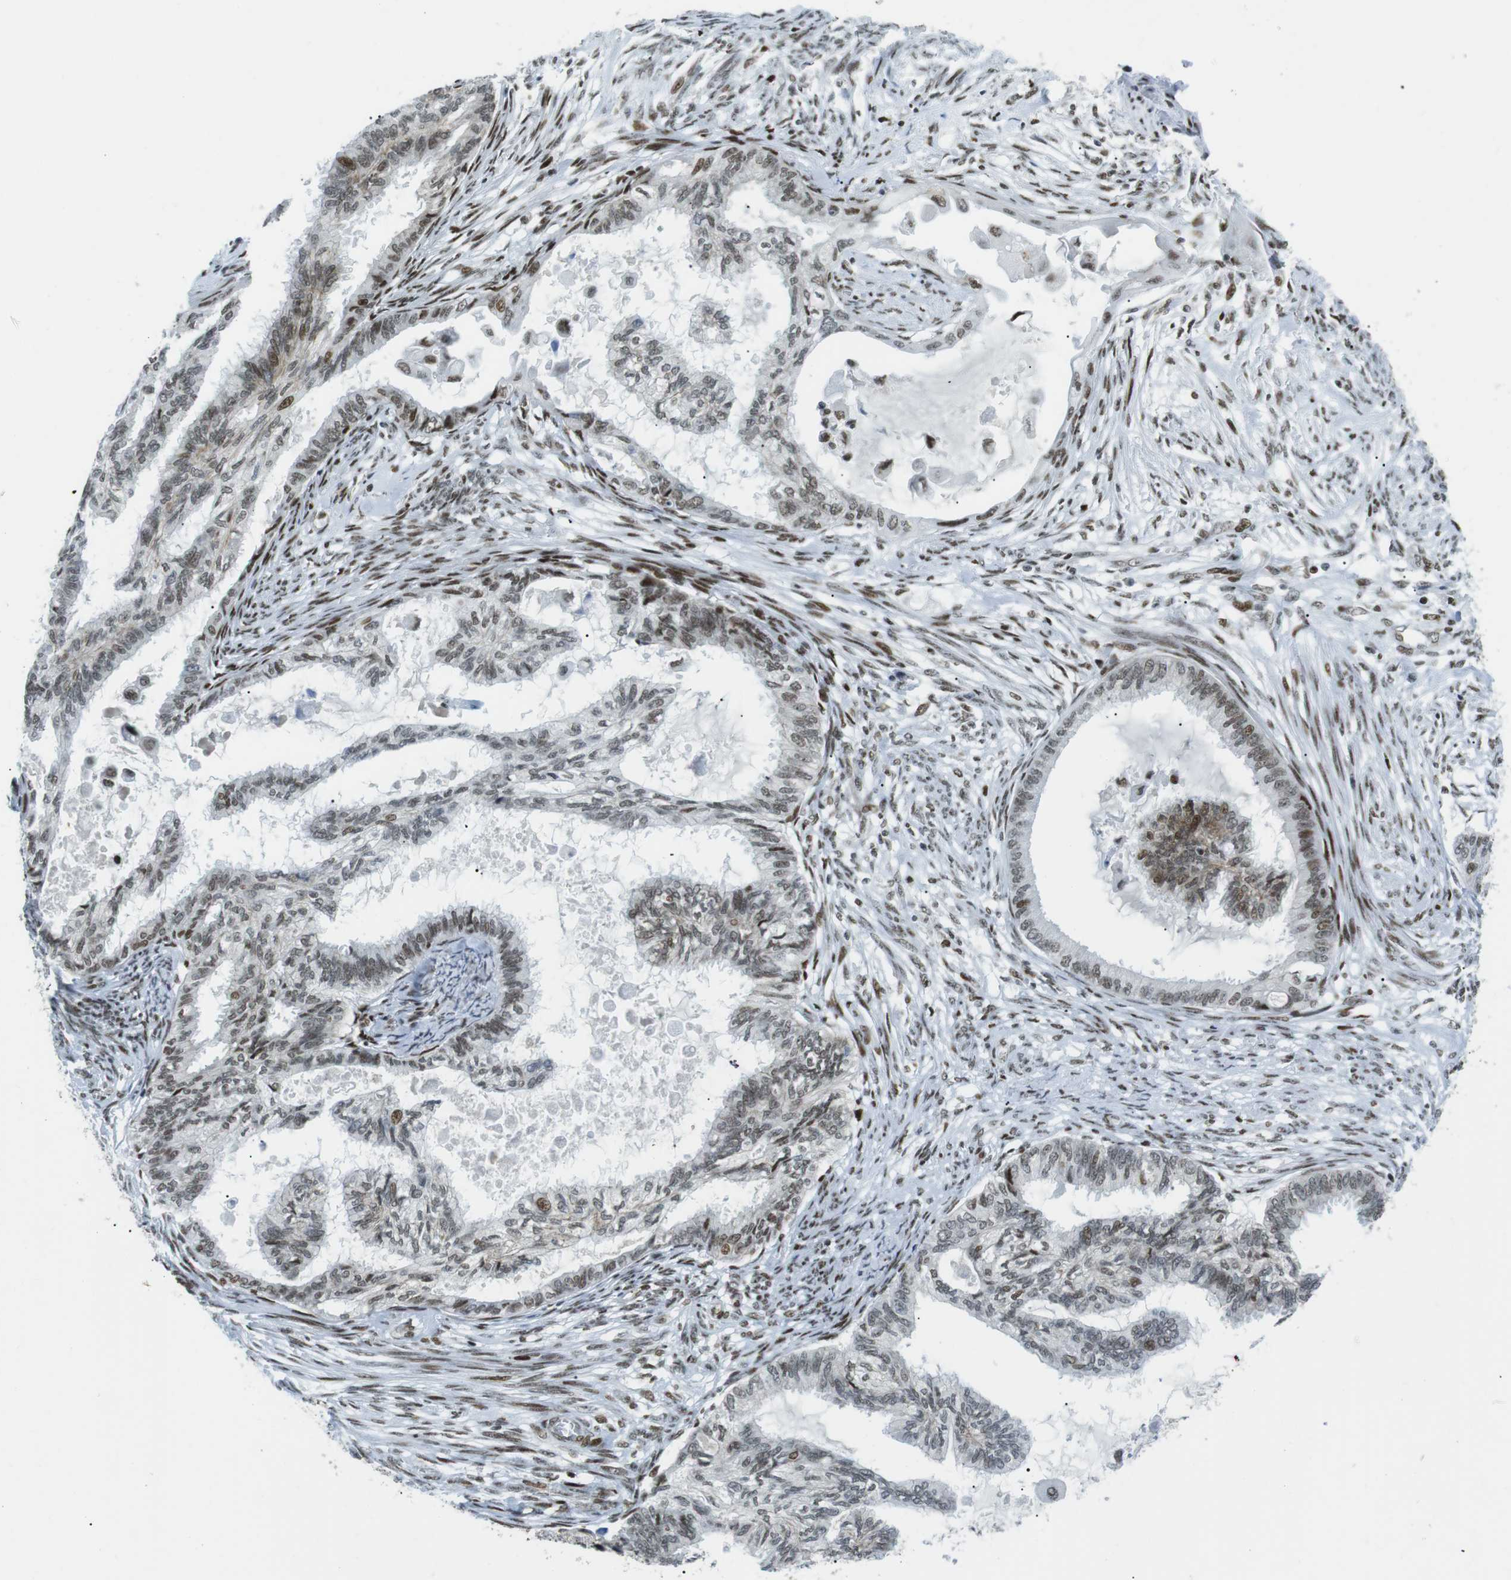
{"staining": {"intensity": "moderate", "quantity": "25%-75%", "location": "nuclear"}, "tissue": "cervical cancer", "cell_type": "Tumor cells", "image_type": "cancer", "snomed": [{"axis": "morphology", "description": "Normal tissue, NOS"}, {"axis": "morphology", "description": "Adenocarcinoma, NOS"}, {"axis": "topography", "description": "Cervix"}, {"axis": "topography", "description": "Endometrium"}], "caption": "An immunohistochemistry (IHC) histopathology image of neoplastic tissue is shown. Protein staining in brown highlights moderate nuclear positivity in cervical adenocarcinoma within tumor cells.", "gene": "ARID1A", "patient": {"sex": "female", "age": 86}}